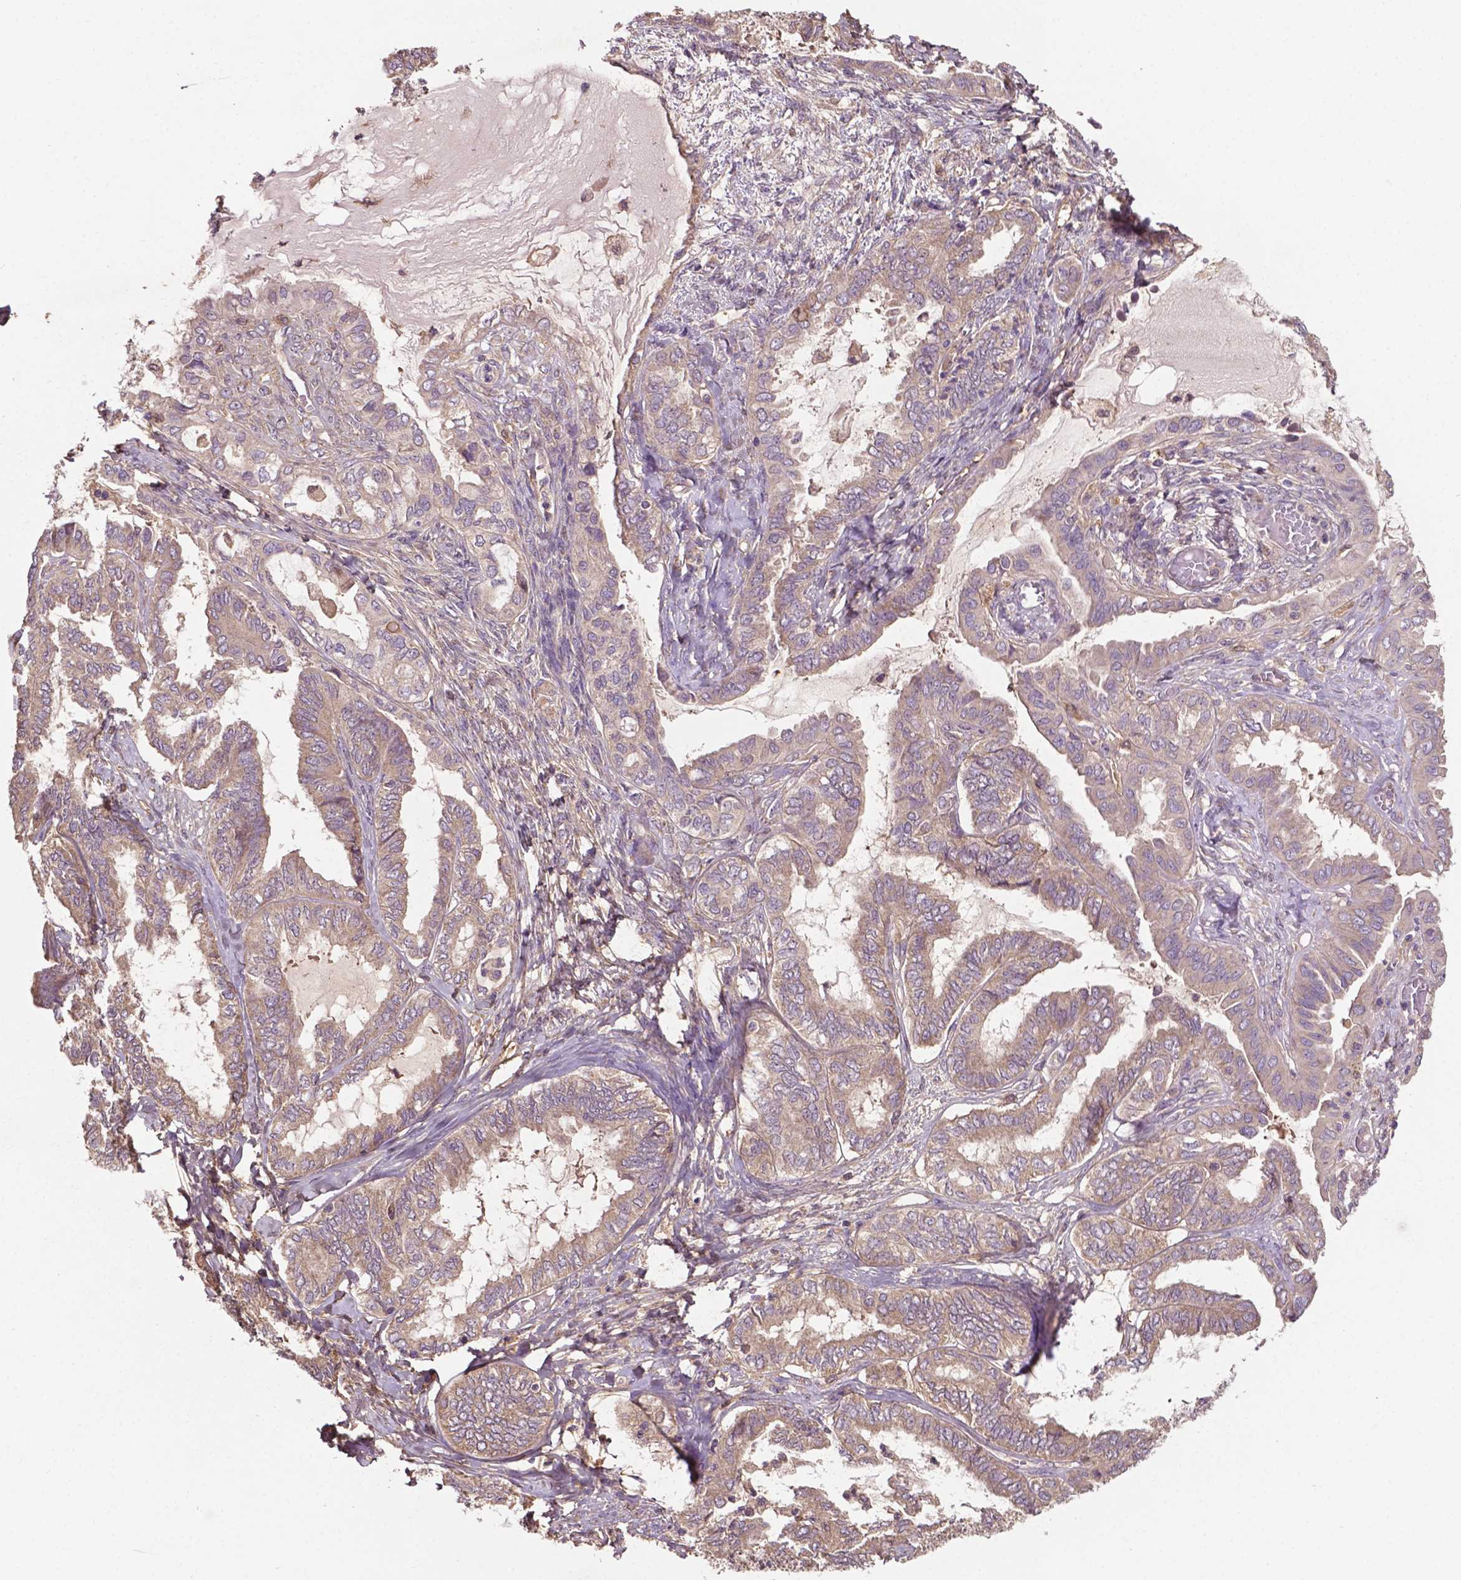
{"staining": {"intensity": "weak", "quantity": ">75%", "location": "cytoplasmic/membranous"}, "tissue": "ovarian cancer", "cell_type": "Tumor cells", "image_type": "cancer", "snomed": [{"axis": "morphology", "description": "Carcinoma, endometroid"}, {"axis": "topography", "description": "Ovary"}], "caption": "Ovarian endometroid carcinoma stained with IHC displays weak cytoplasmic/membranous staining in approximately >75% of tumor cells.", "gene": "GJA9", "patient": {"sex": "female", "age": 70}}